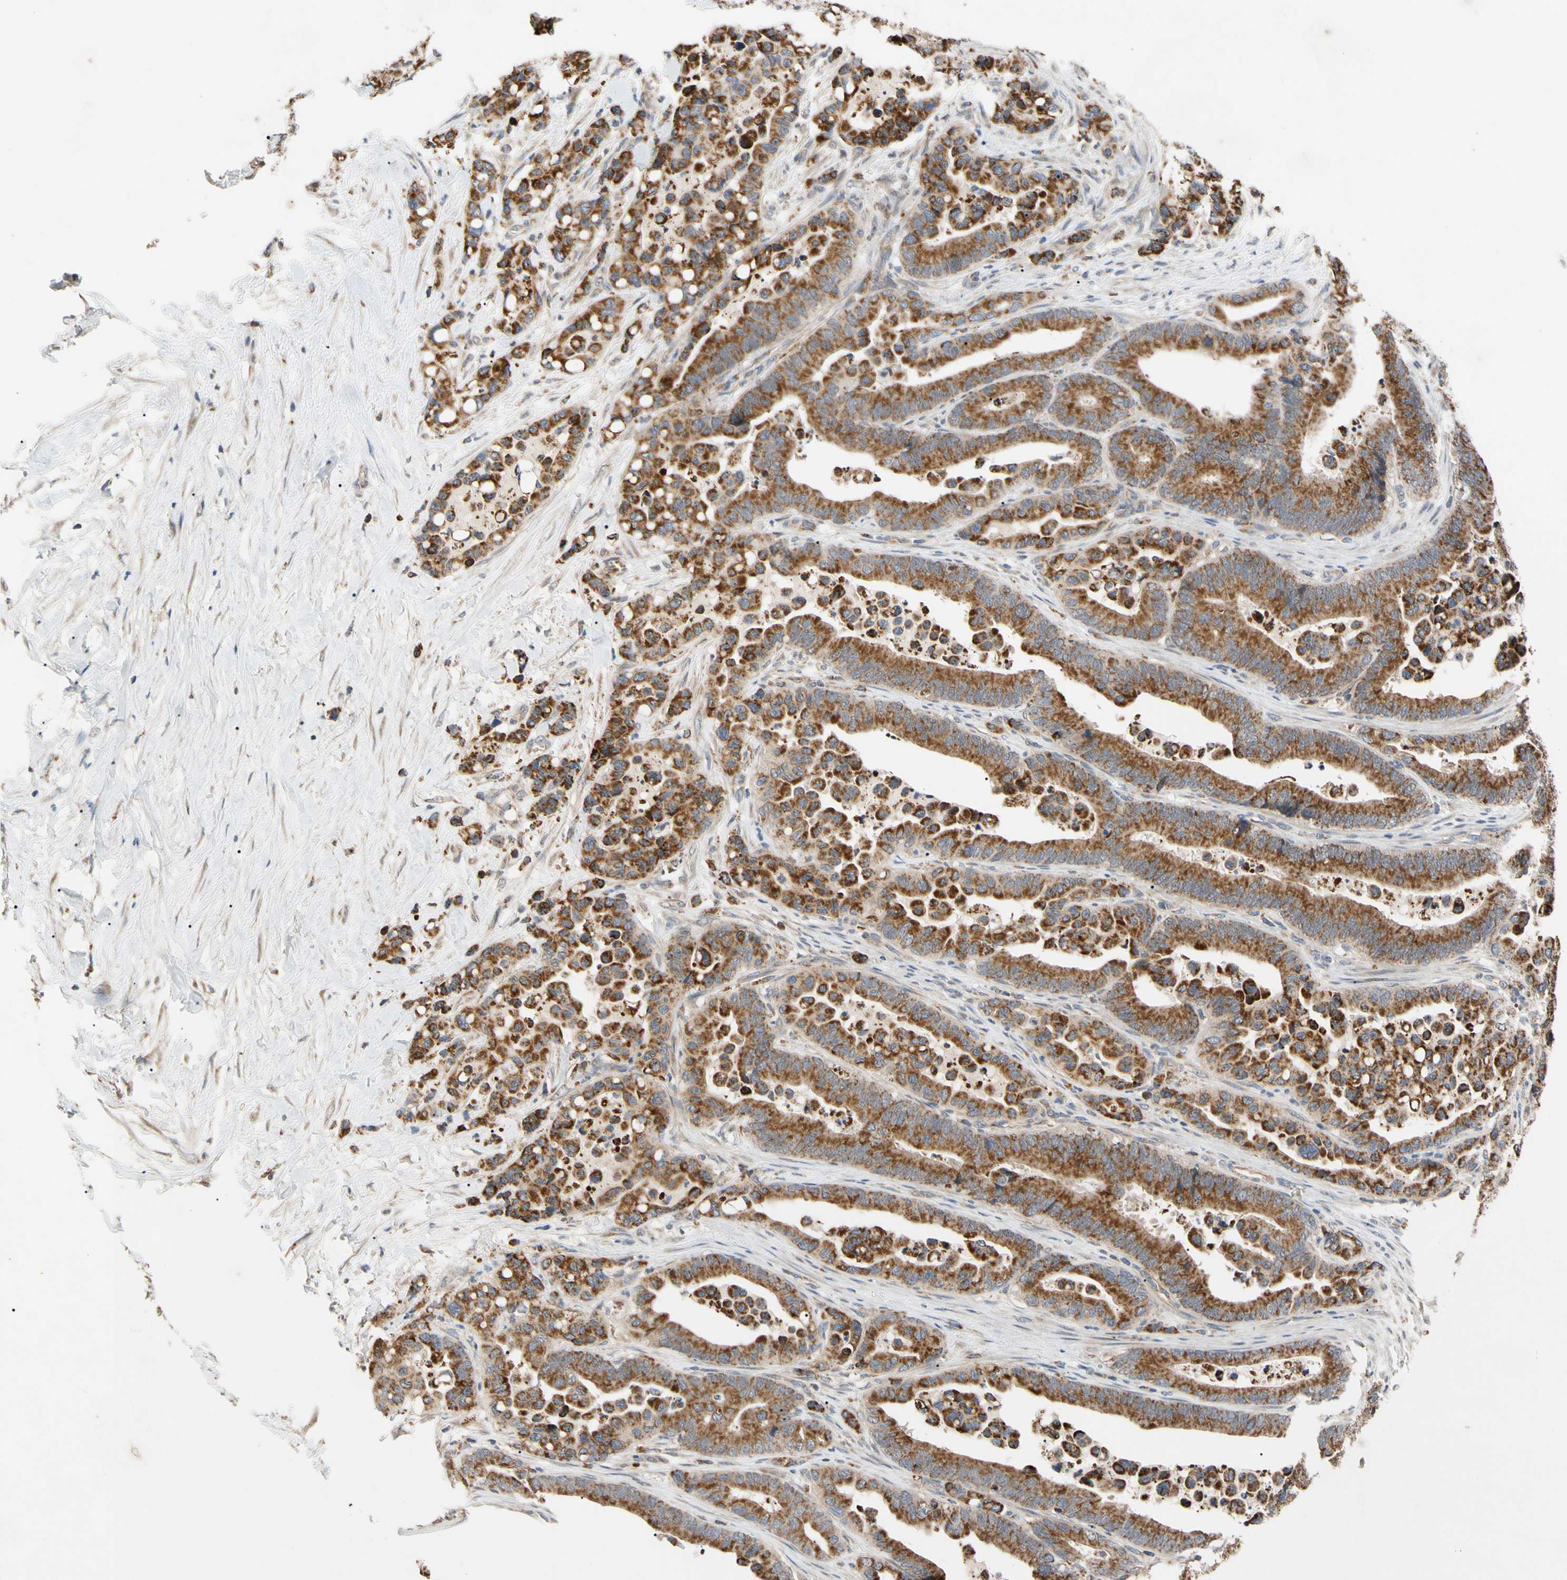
{"staining": {"intensity": "strong", "quantity": ">75%", "location": "cytoplasmic/membranous"}, "tissue": "colorectal cancer", "cell_type": "Tumor cells", "image_type": "cancer", "snomed": [{"axis": "morphology", "description": "Normal tissue, NOS"}, {"axis": "morphology", "description": "Adenocarcinoma, NOS"}, {"axis": "topography", "description": "Colon"}], "caption": "DAB immunohistochemical staining of colorectal adenocarcinoma reveals strong cytoplasmic/membranous protein staining in about >75% of tumor cells.", "gene": "GPD2", "patient": {"sex": "male", "age": 82}}